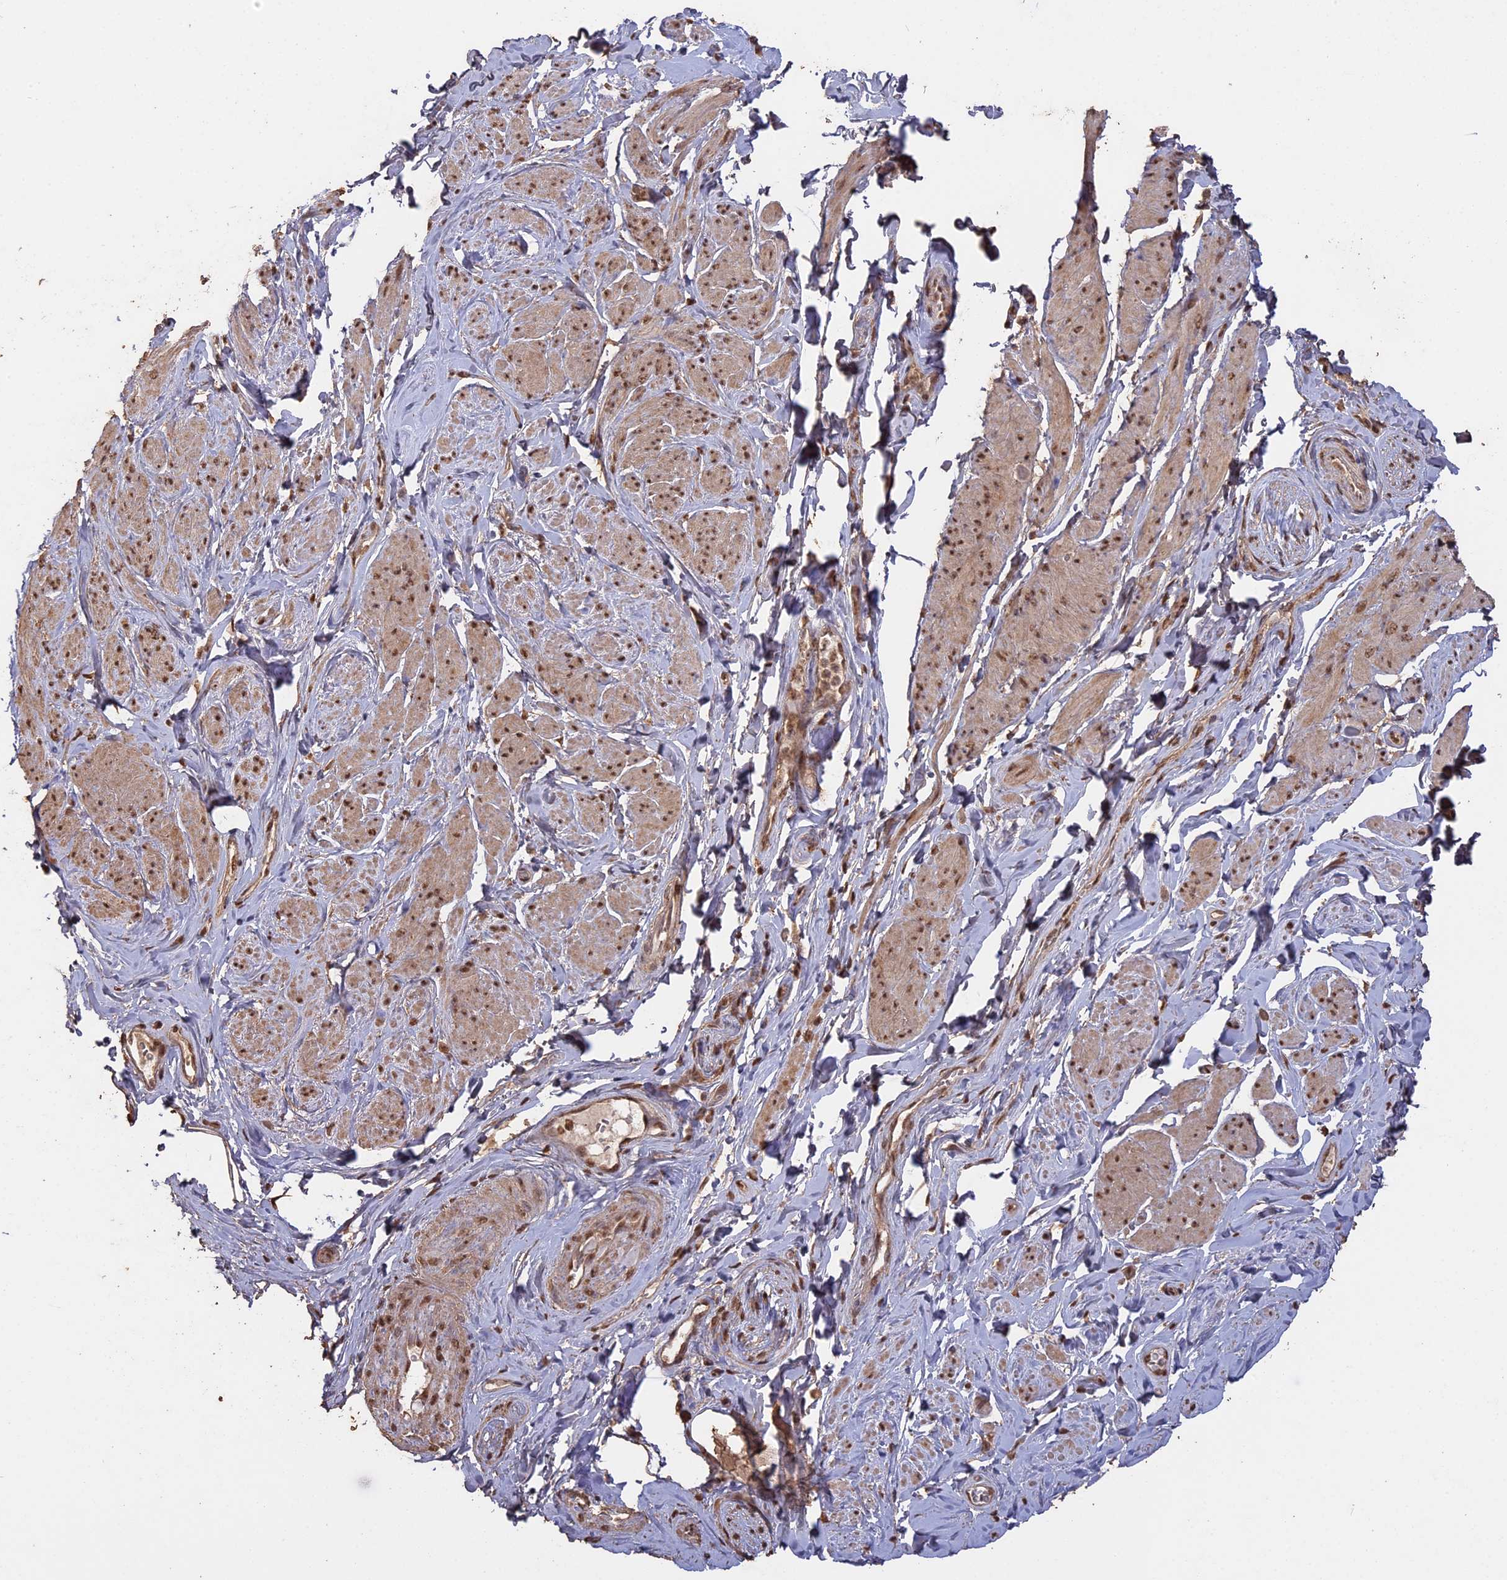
{"staining": {"intensity": "moderate", "quantity": "25%-75%", "location": "nuclear"}, "tissue": "smooth muscle", "cell_type": "Smooth muscle cells", "image_type": "normal", "snomed": [{"axis": "morphology", "description": "Normal tissue, NOS"}, {"axis": "topography", "description": "Smooth muscle"}, {"axis": "topography", "description": "Peripheral nerve tissue"}], "caption": "Immunohistochemical staining of benign smooth muscle shows medium levels of moderate nuclear expression in approximately 25%-75% of smooth muscle cells.", "gene": "PSMC6", "patient": {"sex": "male", "age": 69}}